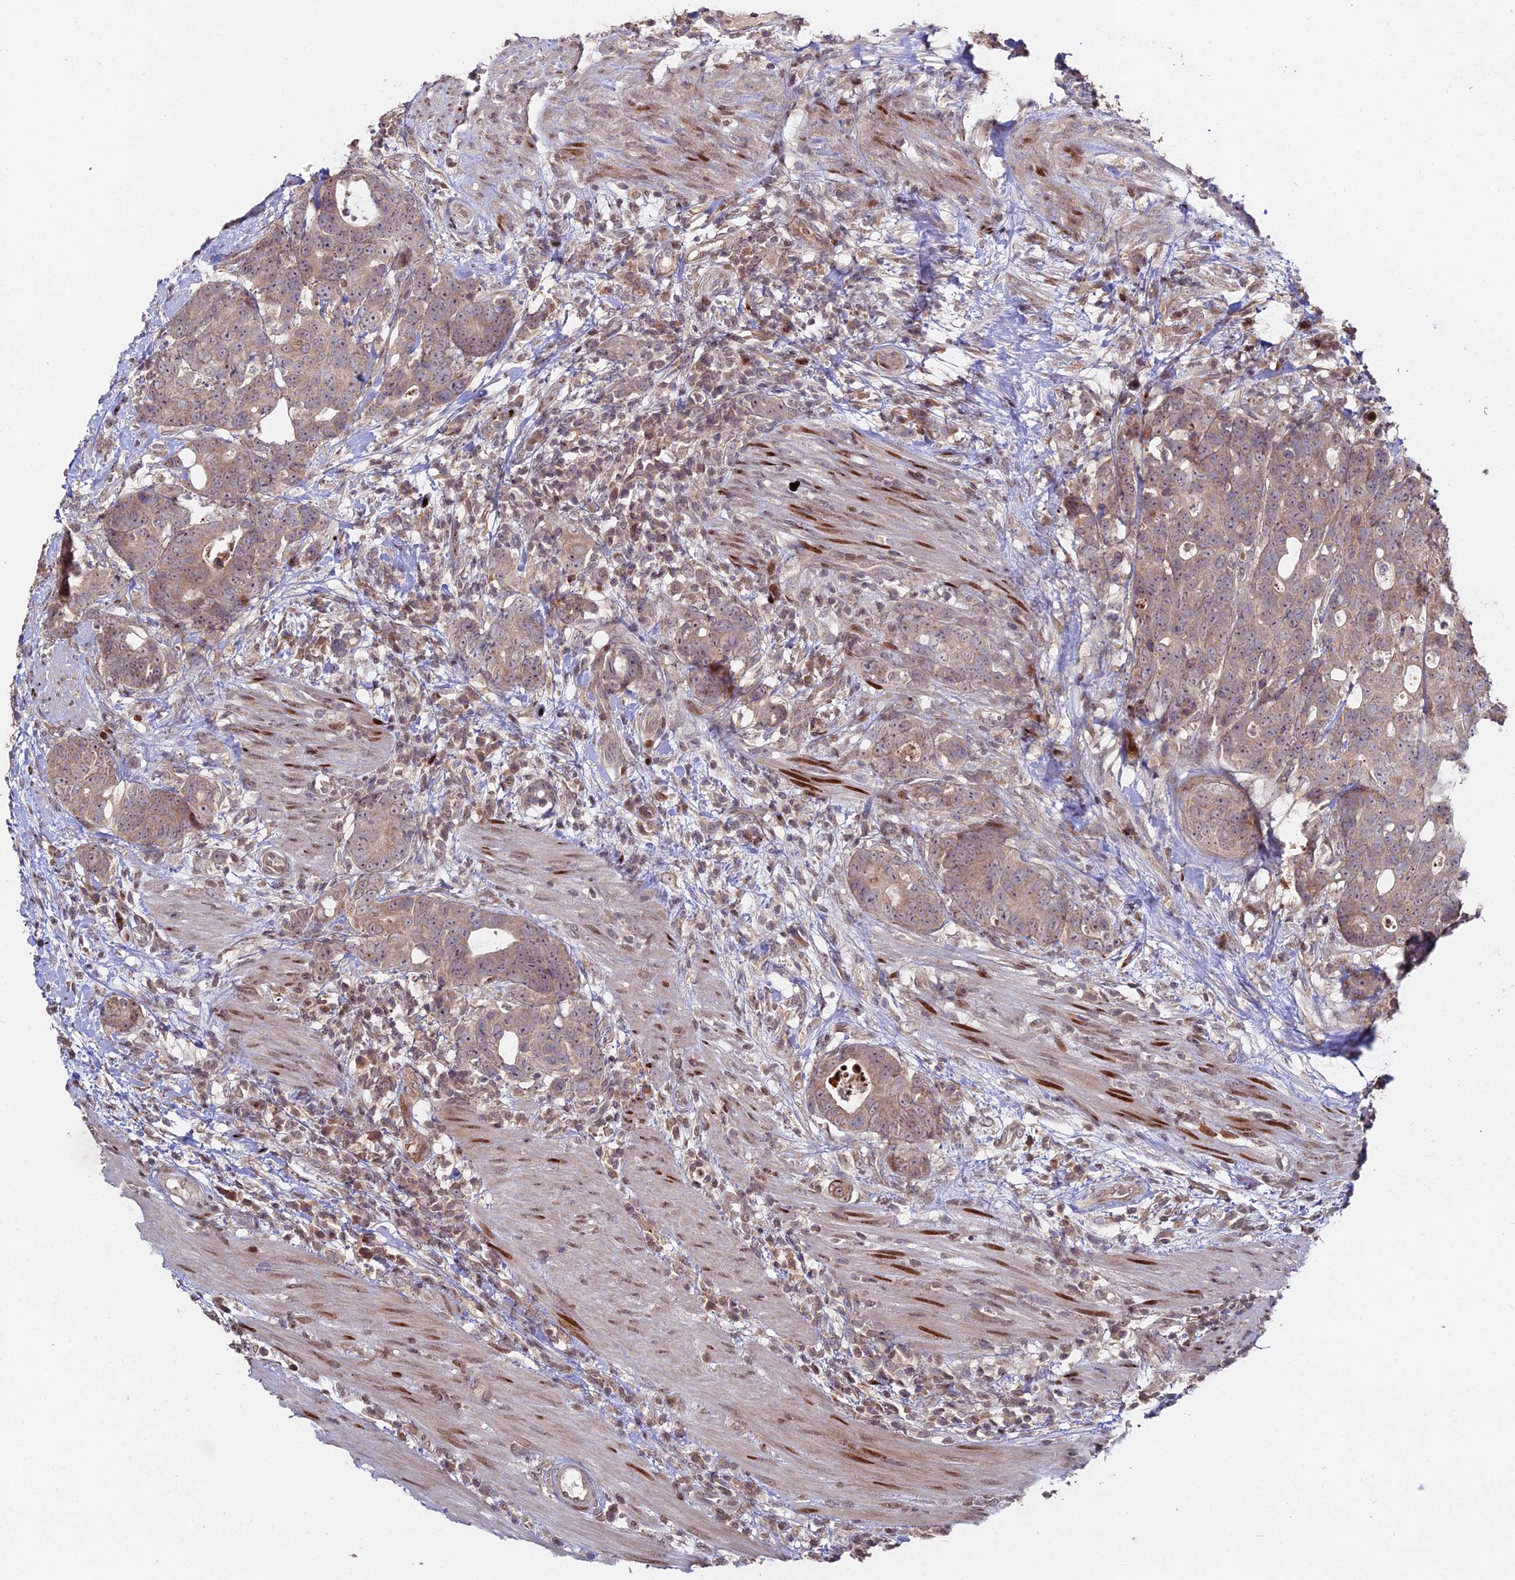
{"staining": {"intensity": "moderate", "quantity": ">75%", "location": "cytoplasmic/membranous,nuclear"}, "tissue": "colorectal cancer", "cell_type": "Tumor cells", "image_type": "cancer", "snomed": [{"axis": "morphology", "description": "Adenocarcinoma, NOS"}, {"axis": "topography", "description": "Colon"}], "caption": "The histopathology image reveals a brown stain indicating the presence of a protein in the cytoplasmic/membranous and nuclear of tumor cells in colorectal cancer (adenocarcinoma).", "gene": "RBMS2", "patient": {"sex": "female", "age": 82}}